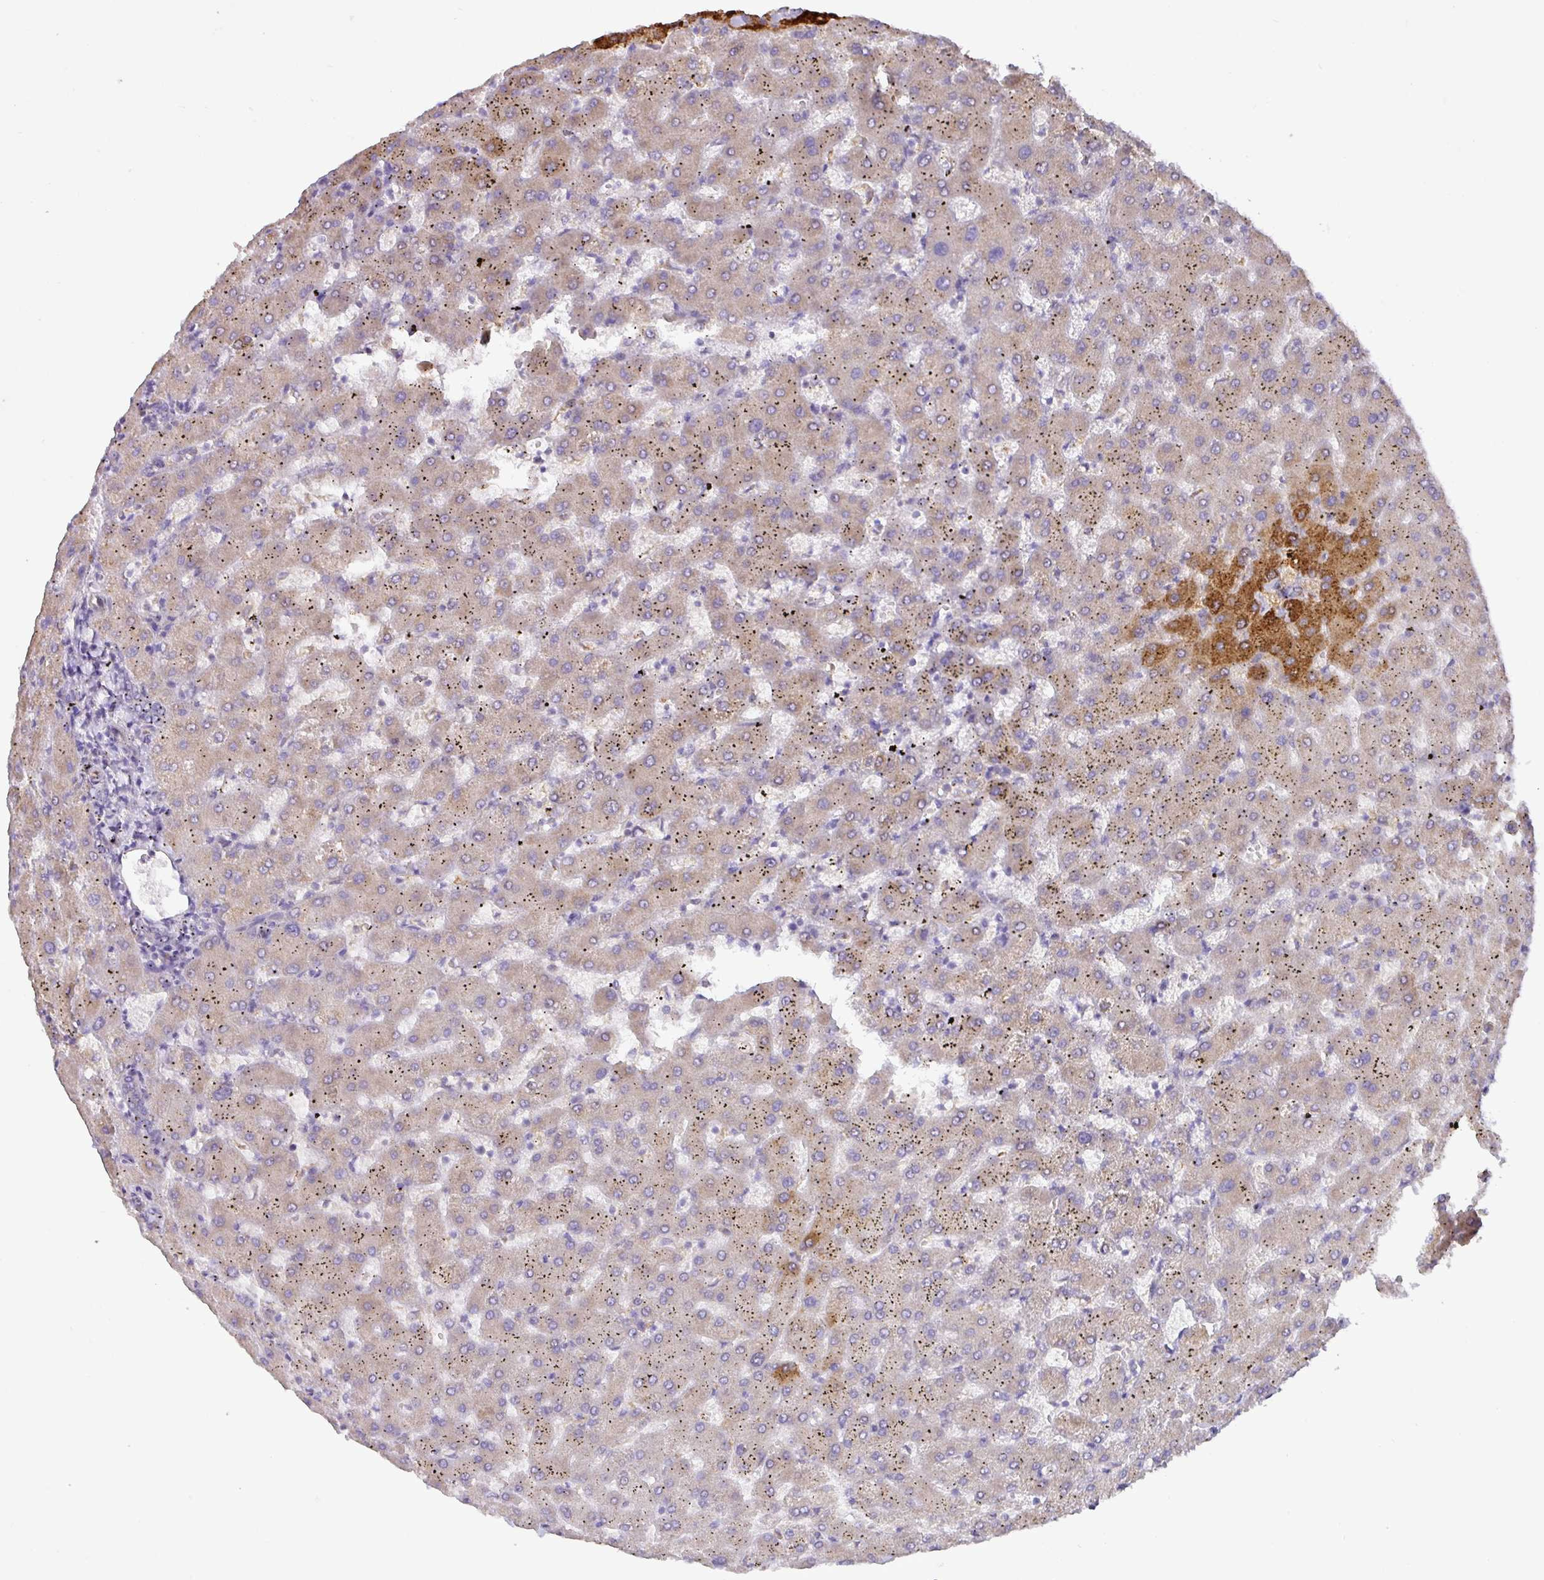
{"staining": {"intensity": "negative", "quantity": "none", "location": "none"}, "tissue": "liver", "cell_type": "Cholangiocytes", "image_type": "normal", "snomed": [{"axis": "morphology", "description": "Normal tissue, NOS"}, {"axis": "topography", "description": "Liver"}], "caption": "DAB immunohistochemical staining of normal human liver displays no significant staining in cholangiocytes. (DAB IHC, high magnification).", "gene": "GCNT7", "patient": {"sex": "female", "age": 63}}